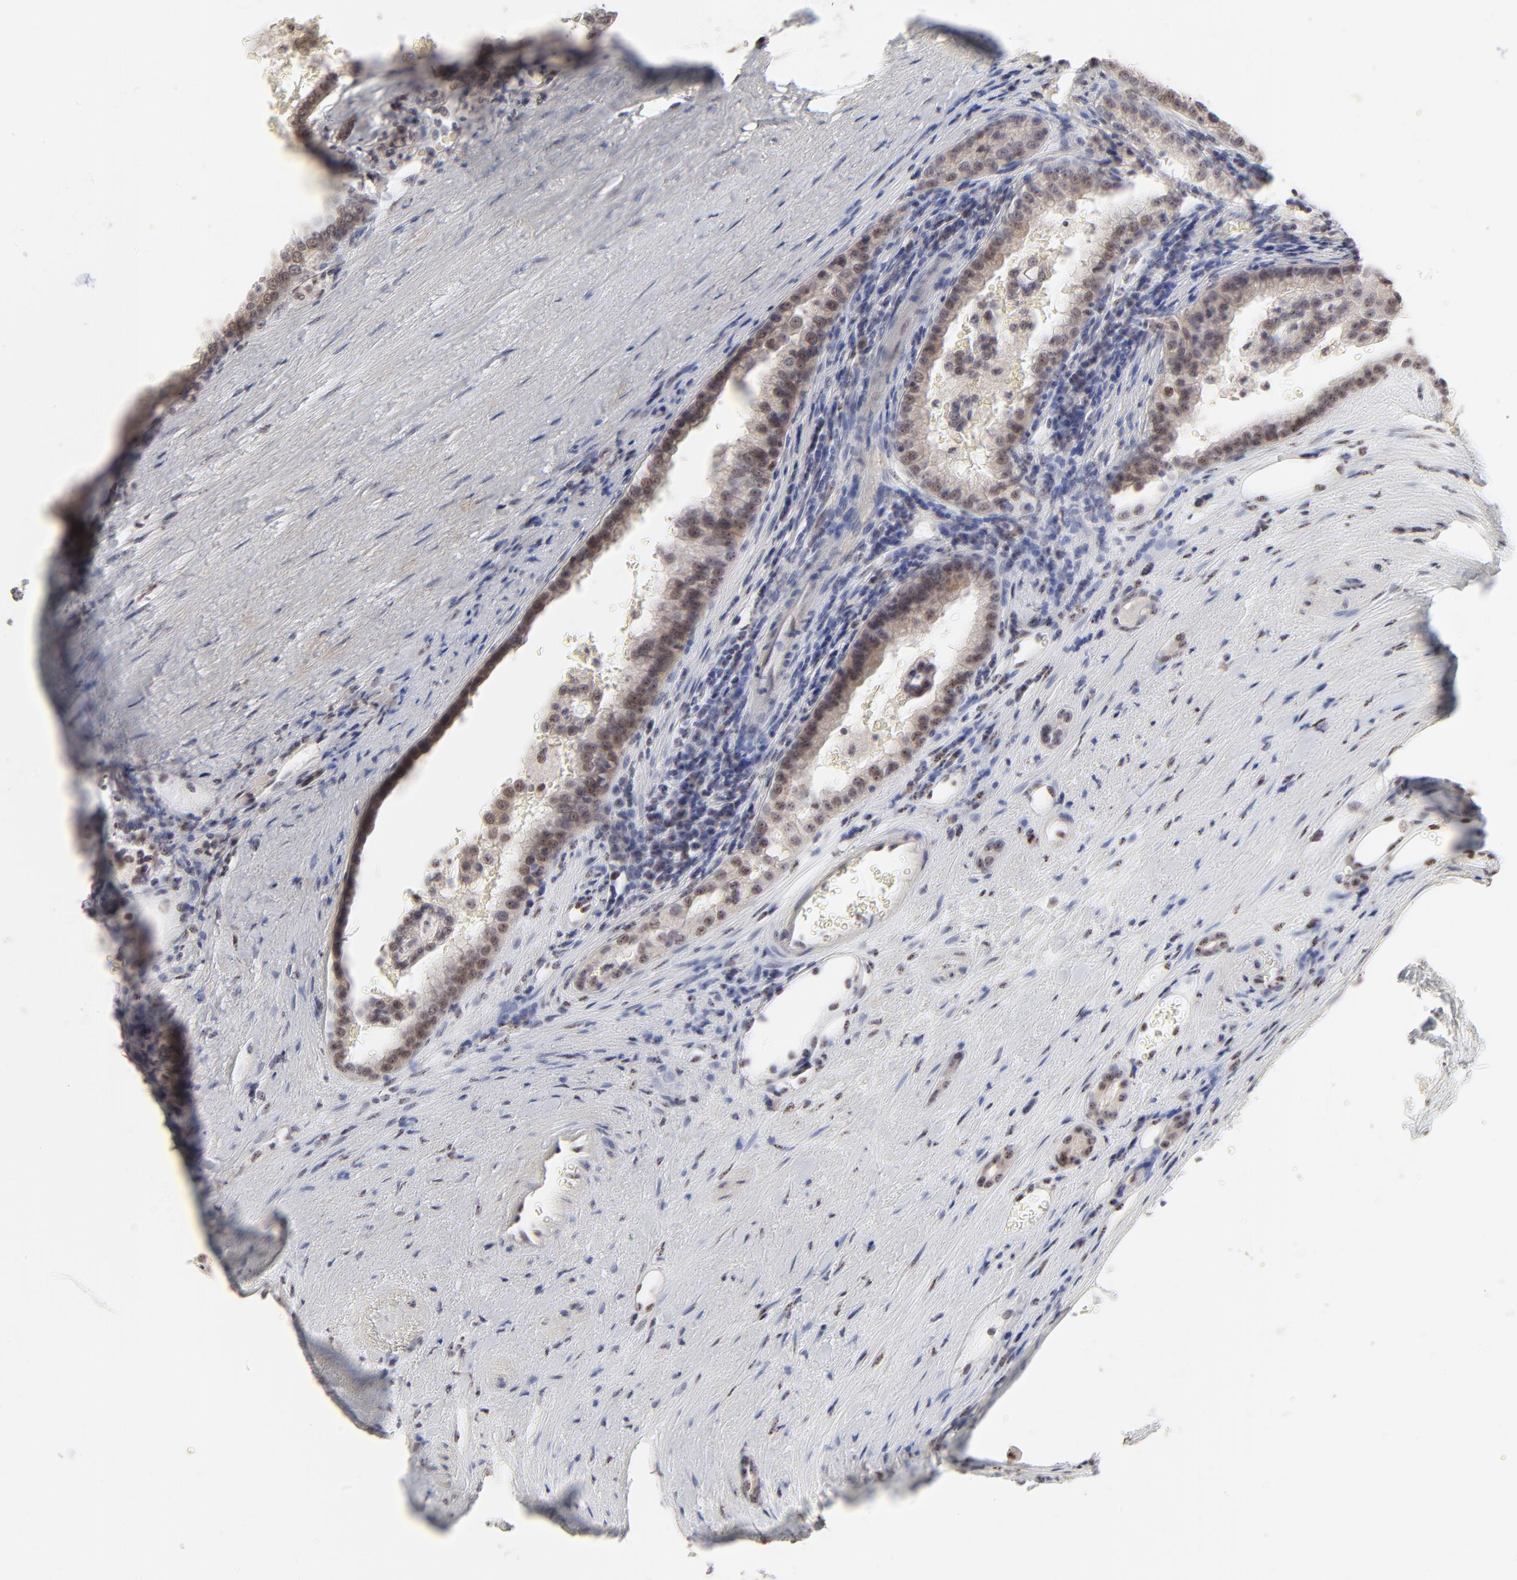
{"staining": {"intensity": "weak", "quantity": "25%-75%", "location": "cytoplasmic/membranous,nuclear"}, "tissue": "renal cancer", "cell_type": "Tumor cells", "image_type": "cancer", "snomed": [{"axis": "morphology", "description": "Adenocarcinoma, NOS"}, {"axis": "topography", "description": "Kidney"}], "caption": "Renal adenocarcinoma was stained to show a protein in brown. There is low levels of weak cytoplasmic/membranous and nuclear staining in approximately 25%-75% of tumor cells.", "gene": "NFIL3", "patient": {"sex": "male", "age": 61}}